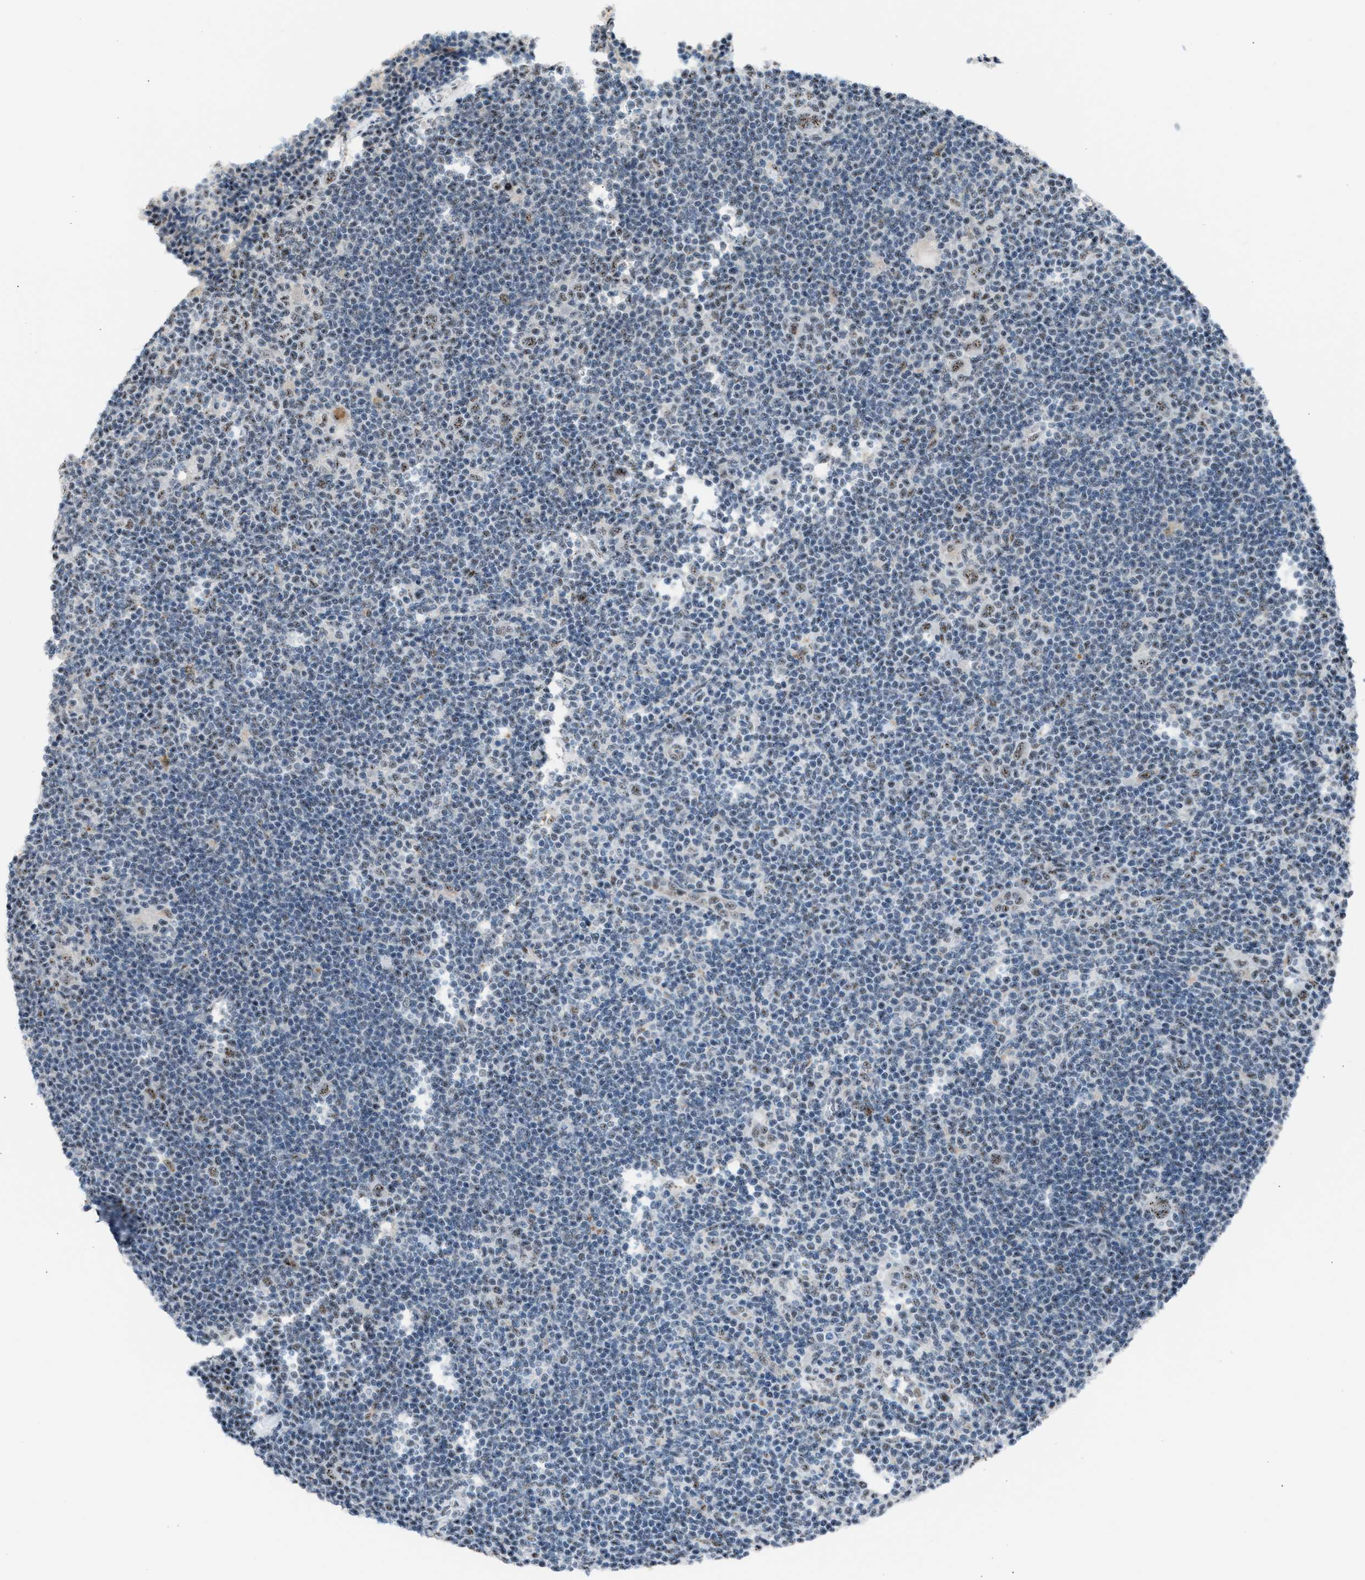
{"staining": {"intensity": "moderate", "quantity": ">75%", "location": "nuclear"}, "tissue": "lymphoma", "cell_type": "Tumor cells", "image_type": "cancer", "snomed": [{"axis": "morphology", "description": "Hodgkin's disease, NOS"}, {"axis": "topography", "description": "Lymph node"}], "caption": "Lymphoma stained with immunohistochemistry reveals moderate nuclear staining in approximately >75% of tumor cells. Using DAB (3,3'-diaminobenzidine) (brown) and hematoxylin (blue) stains, captured at high magnification using brightfield microscopy.", "gene": "CENPP", "patient": {"sex": "female", "age": 57}}